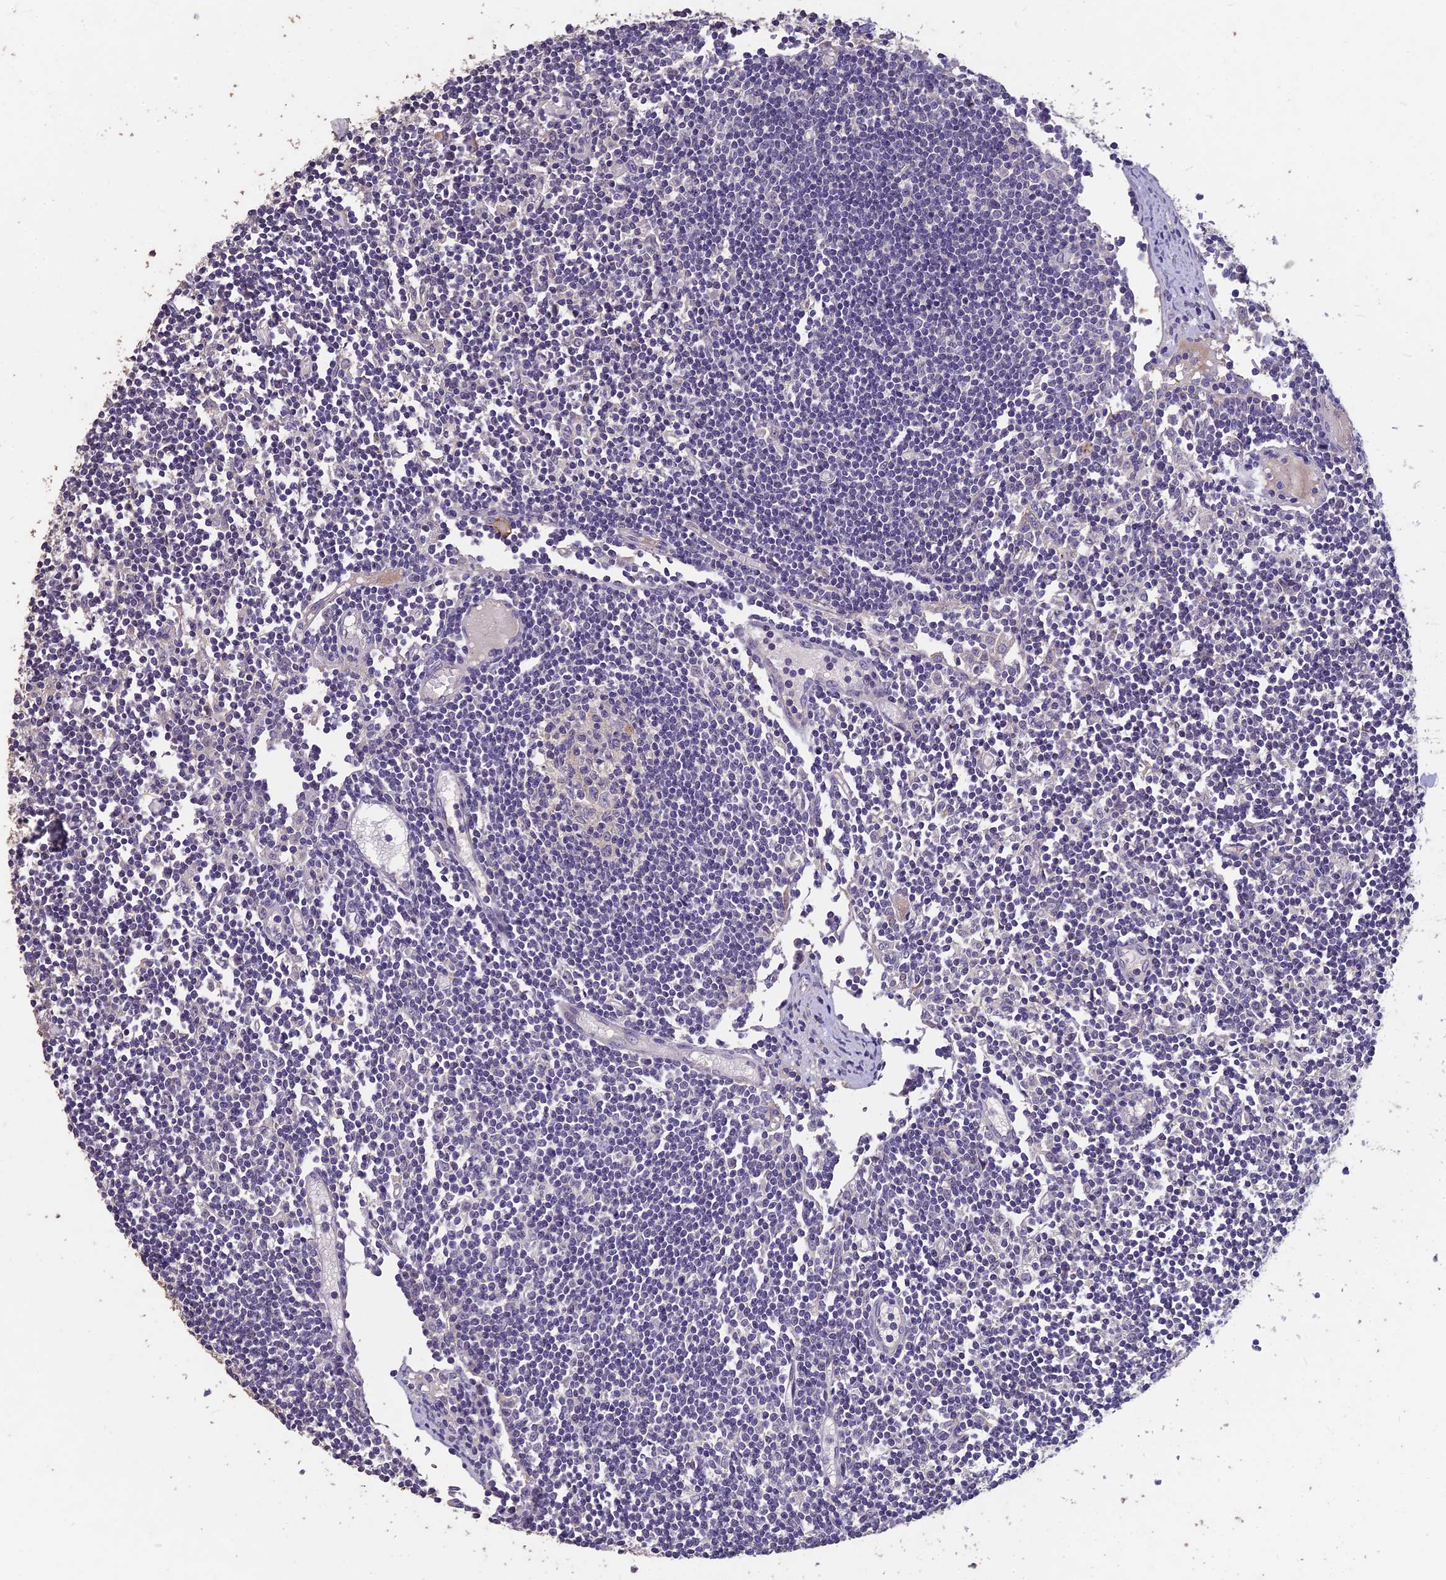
{"staining": {"intensity": "negative", "quantity": "none", "location": "none"}, "tissue": "lymph node", "cell_type": "Germinal center cells", "image_type": "normal", "snomed": [{"axis": "morphology", "description": "Normal tissue, NOS"}, {"axis": "topography", "description": "Lymph node"}], "caption": "This micrograph is of benign lymph node stained with immunohistochemistry (IHC) to label a protein in brown with the nuclei are counter-stained blue. There is no staining in germinal center cells. (DAB (3,3'-diaminobenzidine) immunohistochemistry (IHC) with hematoxylin counter stain).", "gene": "CEACAM16", "patient": {"sex": "female", "age": 11}}